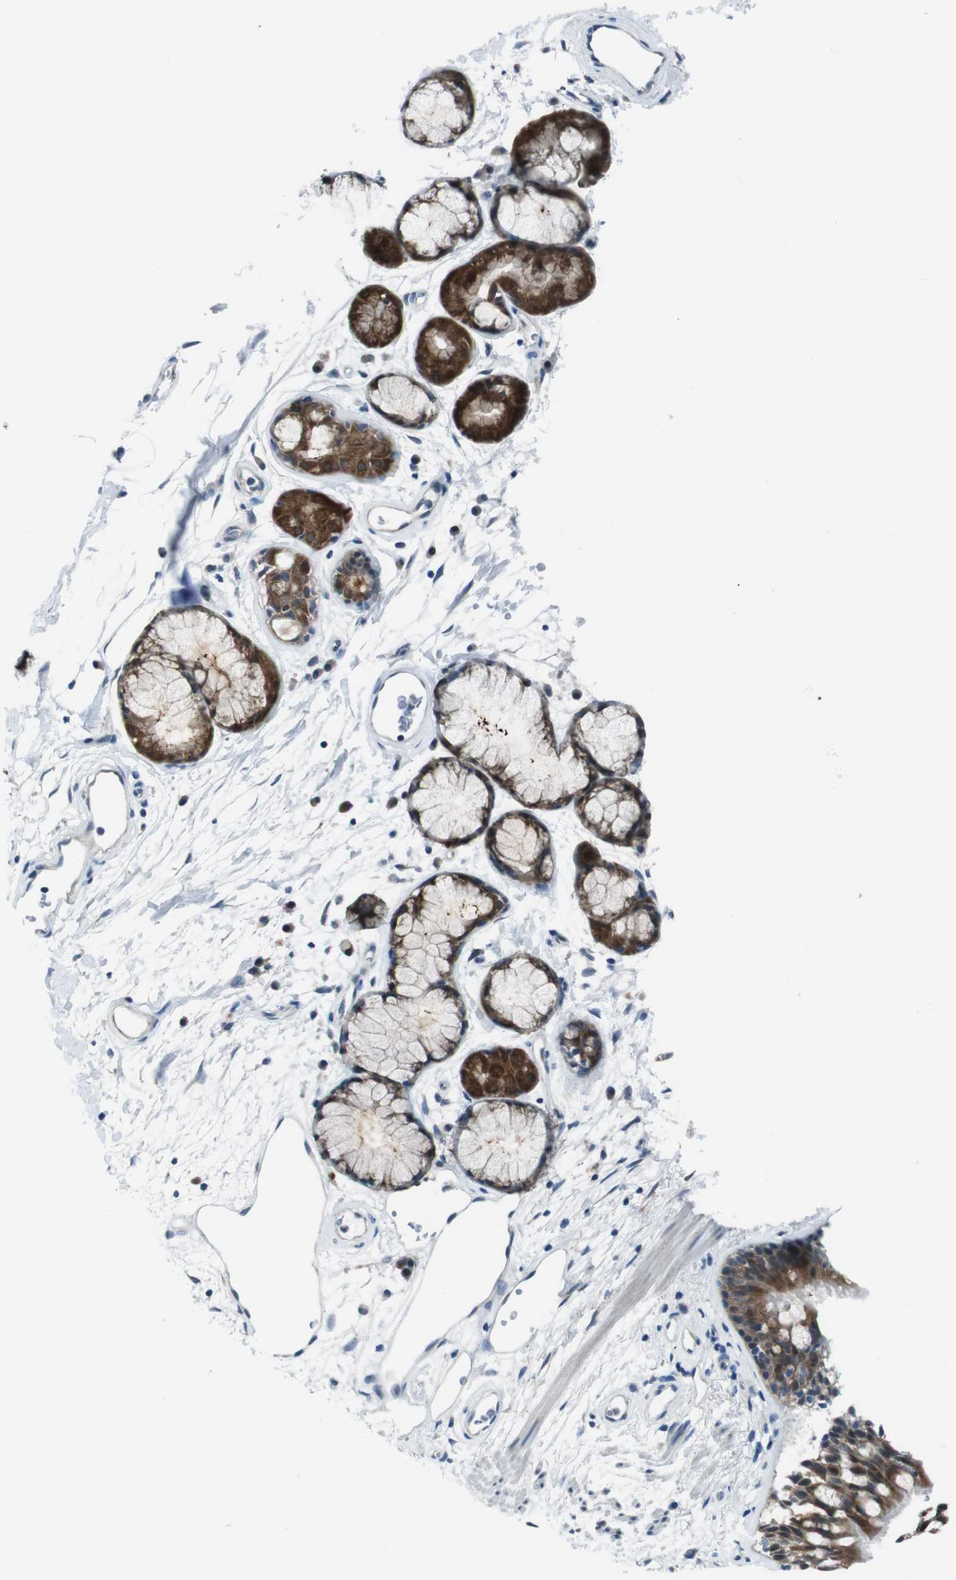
{"staining": {"intensity": "moderate", "quantity": "25%-75%", "location": "cytoplasmic/membranous"}, "tissue": "bronchus", "cell_type": "Respiratory epithelial cells", "image_type": "normal", "snomed": [{"axis": "morphology", "description": "Normal tissue, NOS"}, {"axis": "morphology", "description": "Adenocarcinoma, NOS"}, {"axis": "topography", "description": "Bronchus"}, {"axis": "topography", "description": "Lung"}], "caption": "This is an image of immunohistochemistry (IHC) staining of benign bronchus, which shows moderate expression in the cytoplasmic/membranous of respiratory epithelial cells.", "gene": "LRP5", "patient": {"sex": "female", "age": 54}}